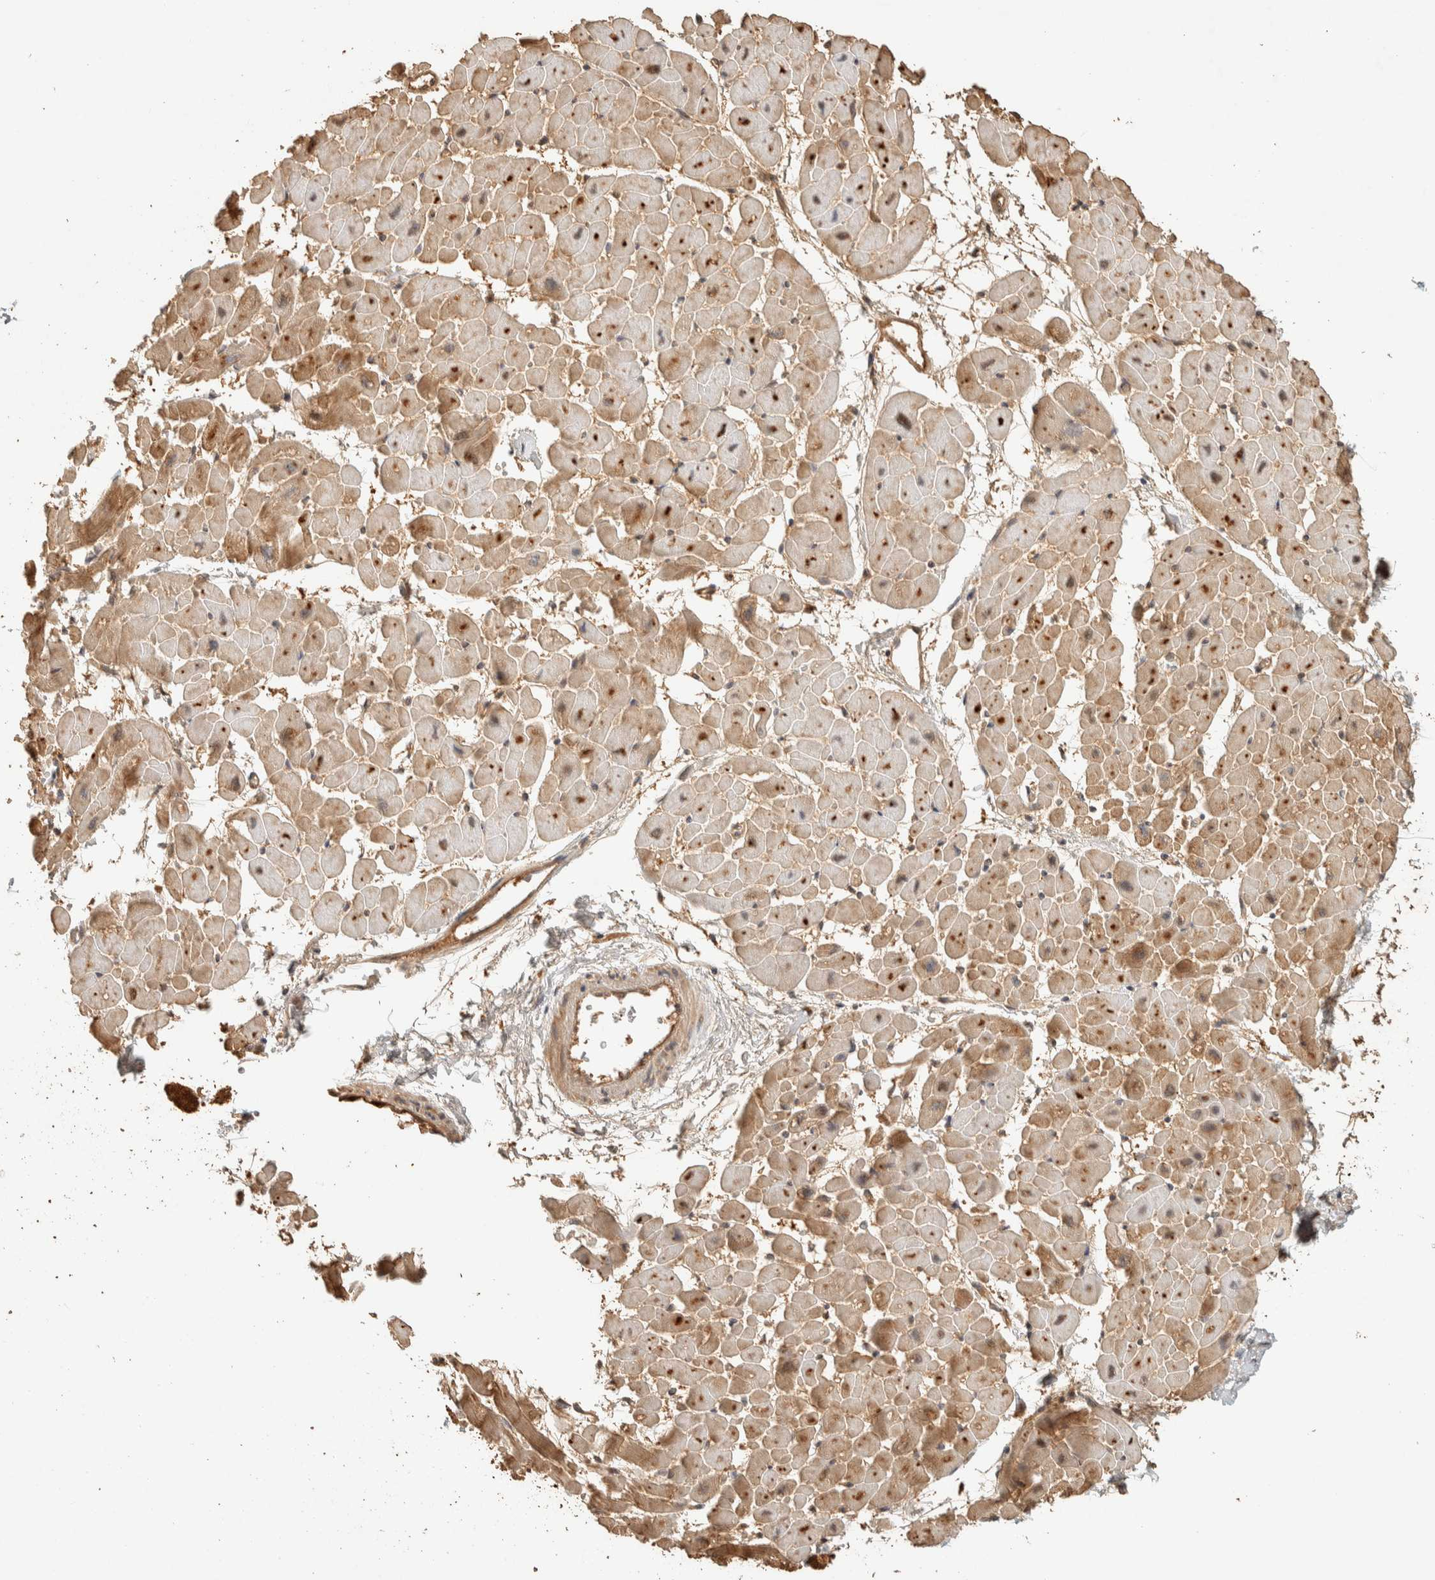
{"staining": {"intensity": "moderate", "quantity": ">75%", "location": "cytoplasmic/membranous"}, "tissue": "heart muscle", "cell_type": "Cardiomyocytes", "image_type": "normal", "snomed": [{"axis": "morphology", "description": "Normal tissue, NOS"}, {"axis": "topography", "description": "Heart"}], "caption": "Immunohistochemical staining of unremarkable human heart muscle reveals medium levels of moderate cytoplasmic/membranous positivity in approximately >75% of cardiomyocytes.", "gene": "EXOC7", "patient": {"sex": "male", "age": 45}}